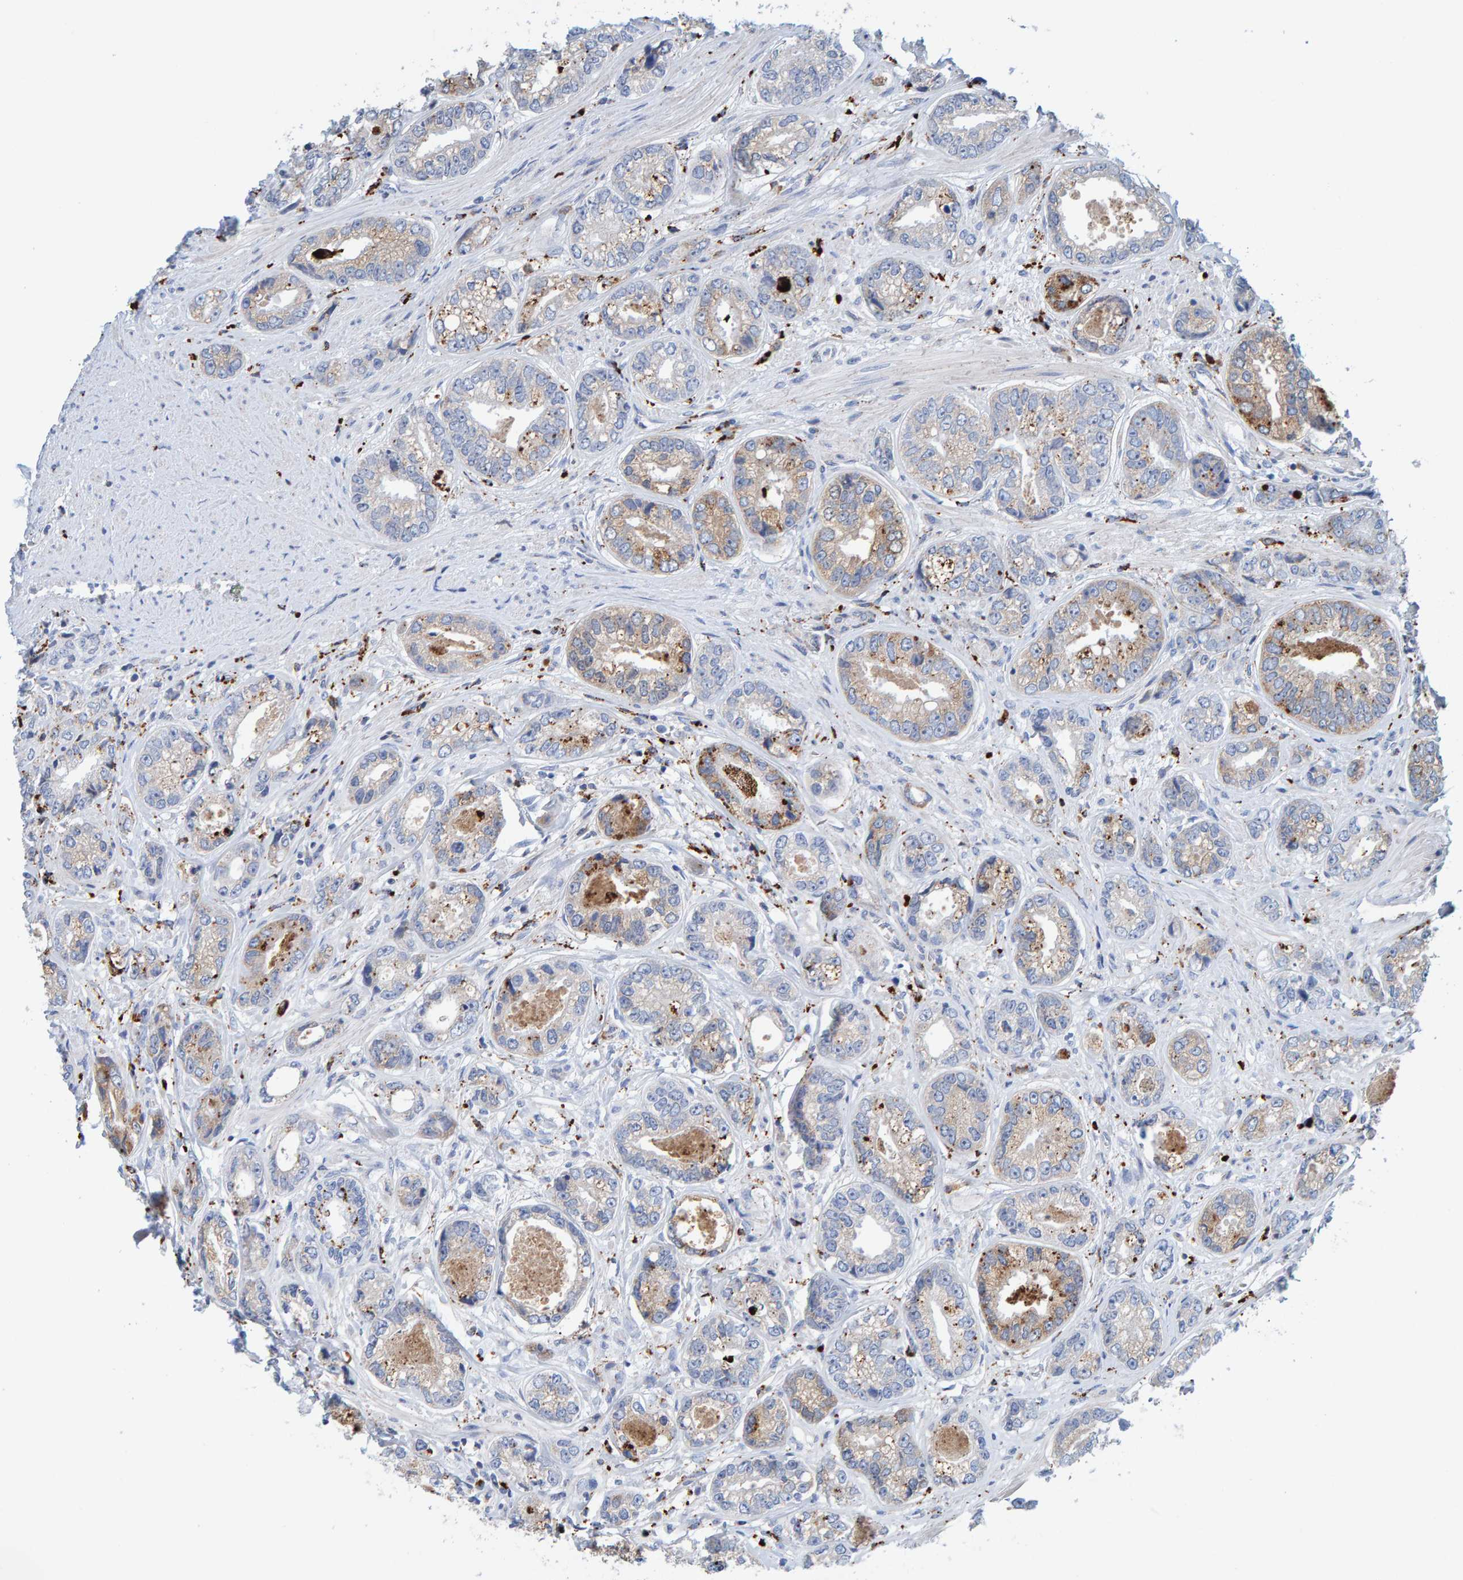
{"staining": {"intensity": "weak", "quantity": "<25%", "location": "cytoplasmic/membranous"}, "tissue": "prostate cancer", "cell_type": "Tumor cells", "image_type": "cancer", "snomed": [{"axis": "morphology", "description": "Adenocarcinoma, High grade"}, {"axis": "topography", "description": "Prostate"}], "caption": "Prostate adenocarcinoma (high-grade) stained for a protein using immunohistochemistry reveals no positivity tumor cells.", "gene": "BIN3", "patient": {"sex": "male", "age": 61}}